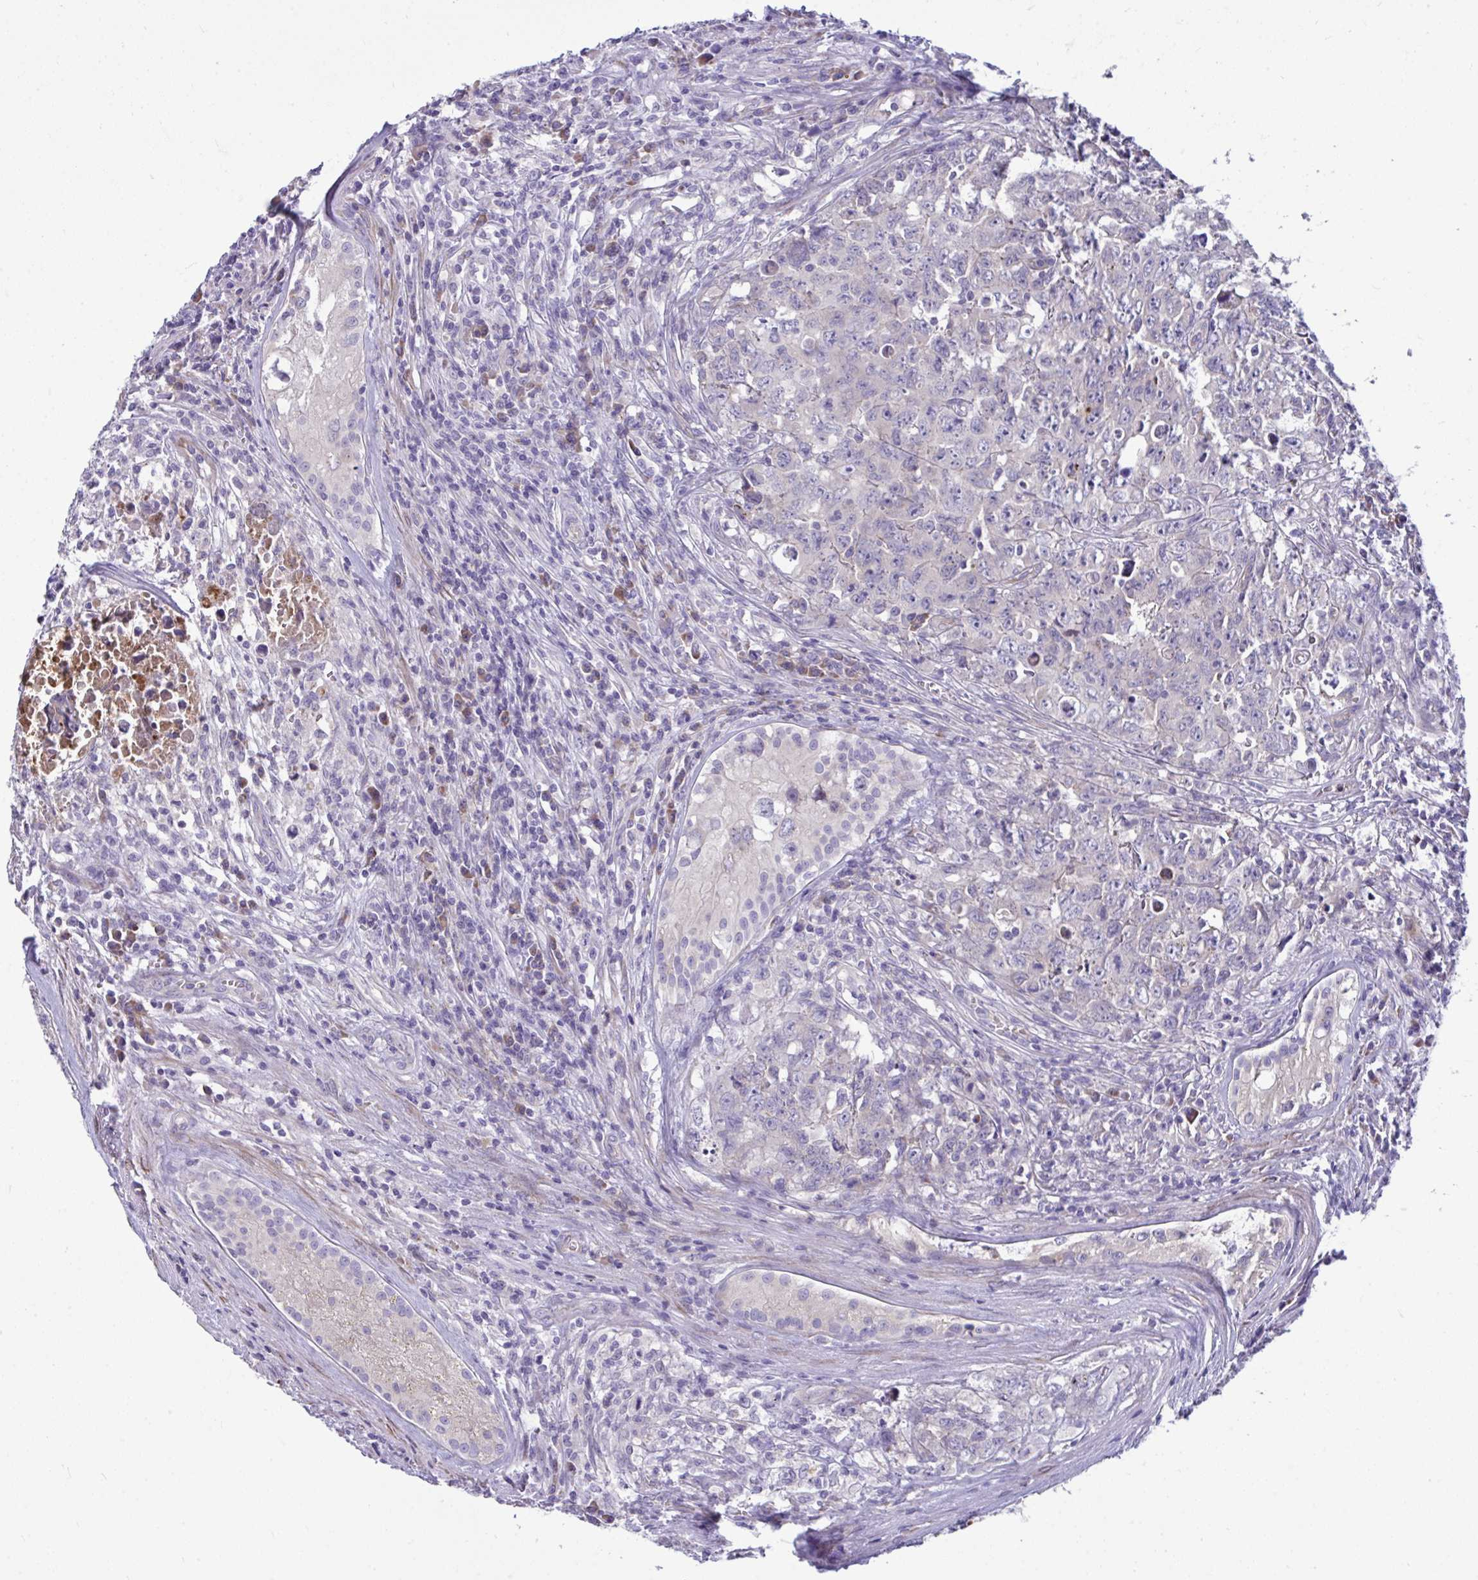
{"staining": {"intensity": "negative", "quantity": "none", "location": "none"}, "tissue": "testis cancer", "cell_type": "Tumor cells", "image_type": "cancer", "snomed": [{"axis": "morphology", "description": "Carcinoma, Embryonal, NOS"}, {"axis": "topography", "description": "Testis"}], "caption": "This histopathology image is of embryonal carcinoma (testis) stained with immunohistochemistry to label a protein in brown with the nuclei are counter-stained blue. There is no expression in tumor cells.", "gene": "PIGZ", "patient": {"sex": "male", "age": 24}}